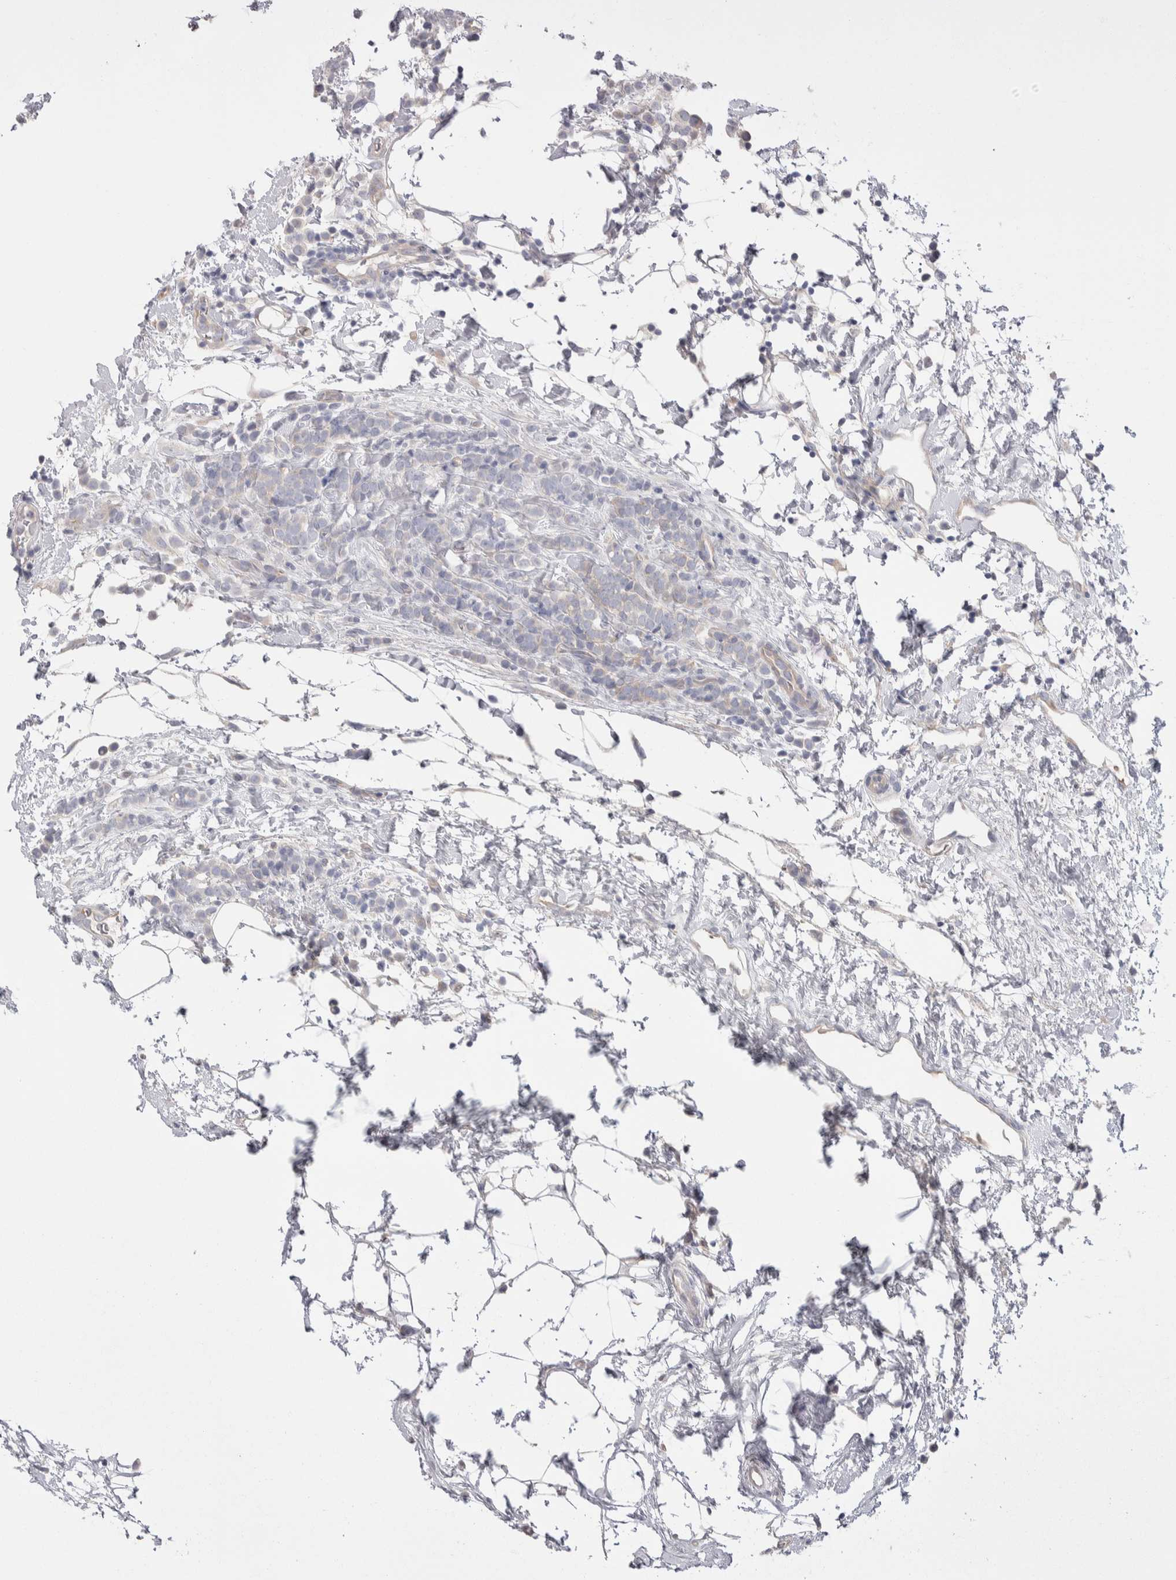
{"staining": {"intensity": "weak", "quantity": ">75%", "location": "cytoplasmic/membranous"}, "tissue": "breast cancer", "cell_type": "Tumor cells", "image_type": "cancer", "snomed": [{"axis": "morphology", "description": "Lobular carcinoma"}, {"axis": "topography", "description": "Breast"}], "caption": "Weak cytoplasmic/membranous protein expression is seen in approximately >75% of tumor cells in breast cancer (lobular carcinoma).", "gene": "GPHN", "patient": {"sex": "female", "age": 50}}